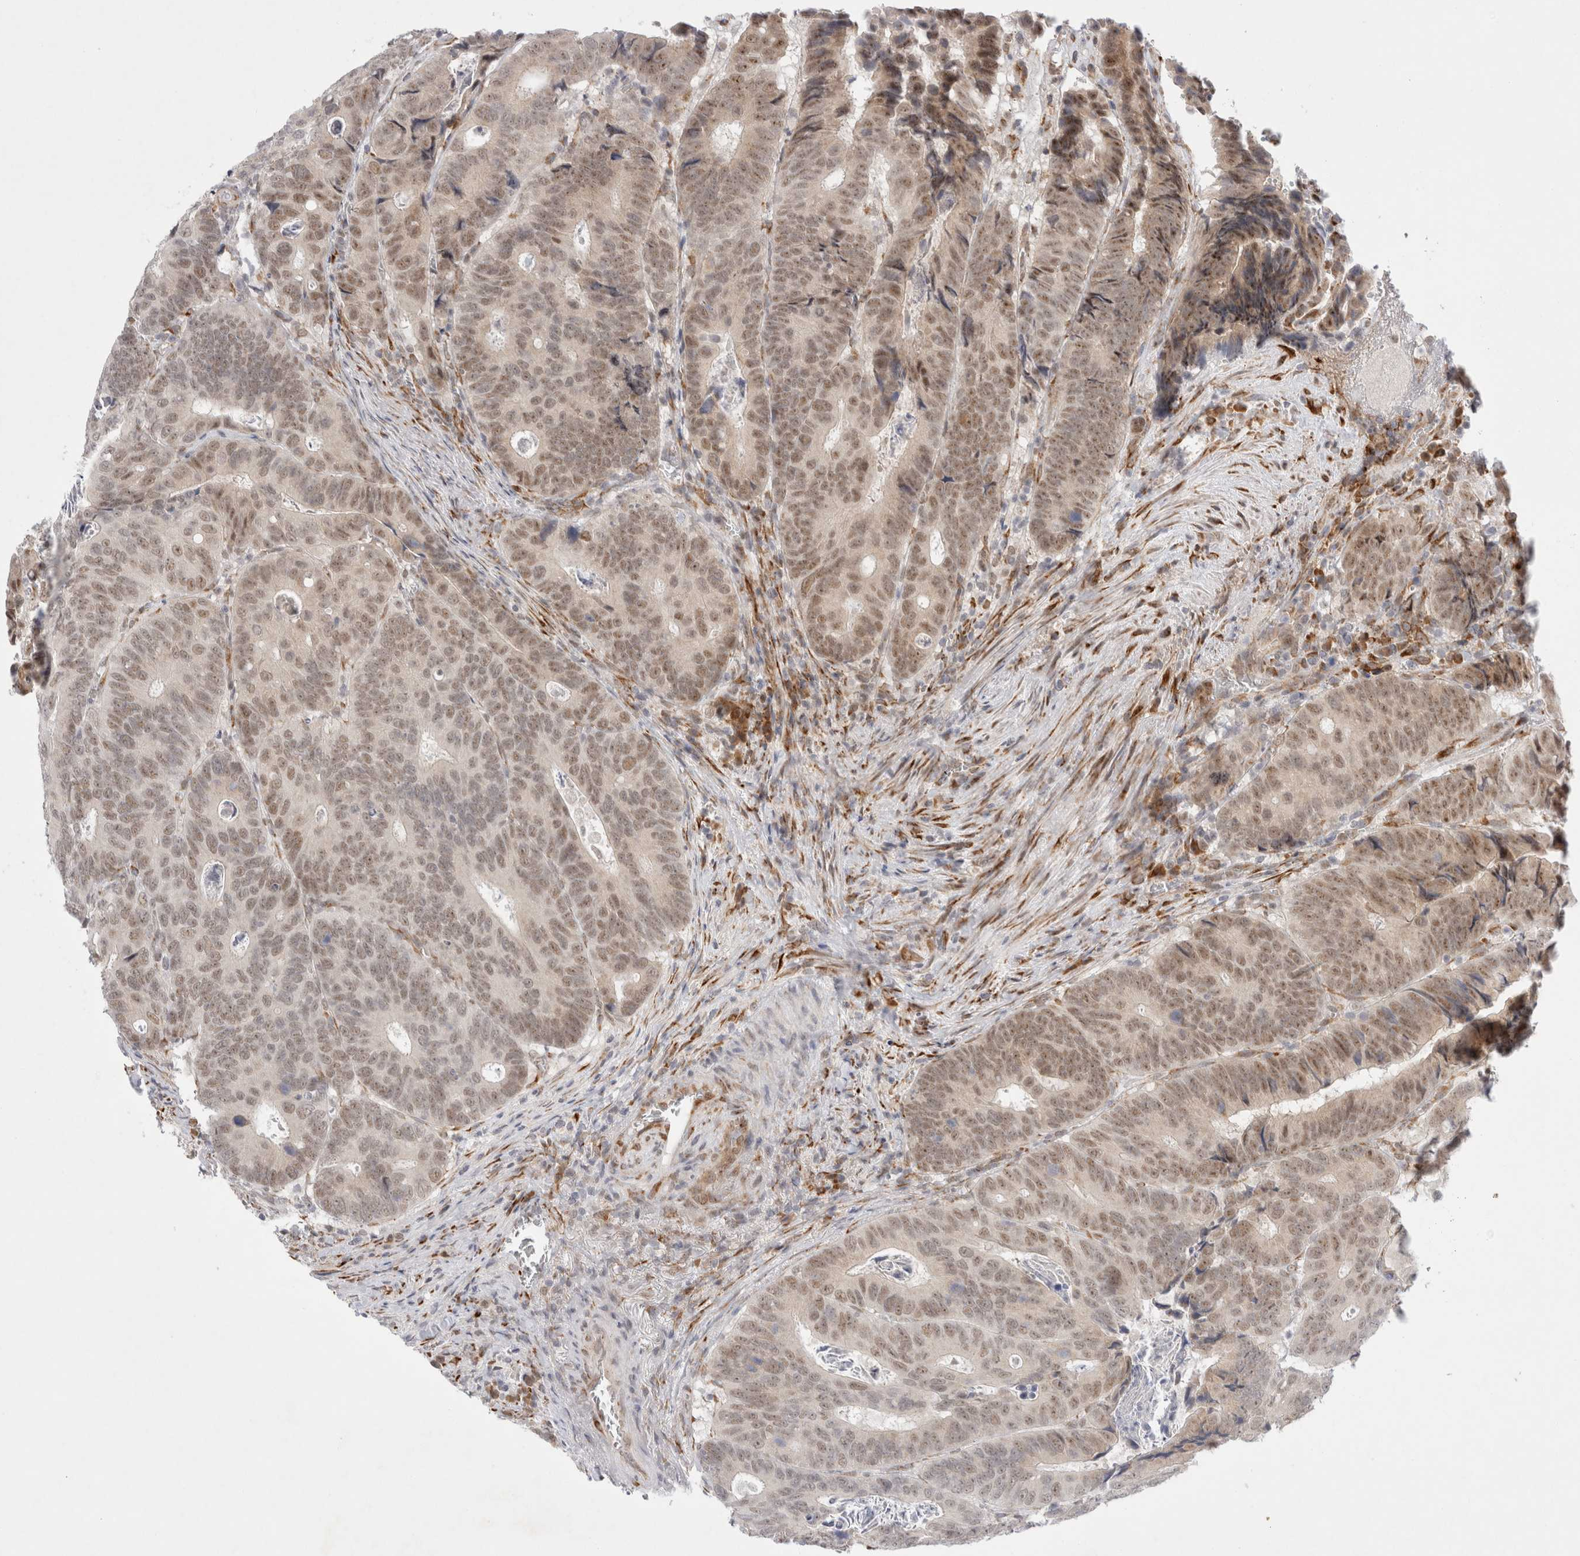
{"staining": {"intensity": "weak", "quantity": ">75%", "location": "nuclear"}, "tissue": "colorectal cancer", "cell_type": "Tumor cells", "image_type": "cancer", "snomed": [{"axis": "morphology", "description": "Inflammation, NOS"}, {"axis": "morphology", "description": "Adenocarcinoma, NOS"}, {"axis": "topography", "description": "Colon"}], "caption": "Protein analysis of colorectal adenocarcinoma tissue shows weak nuclear staining in approximately >75% of tumor cells.", "gene": "TRMT1L", "patient": {"sex": "male", "age": 72}}